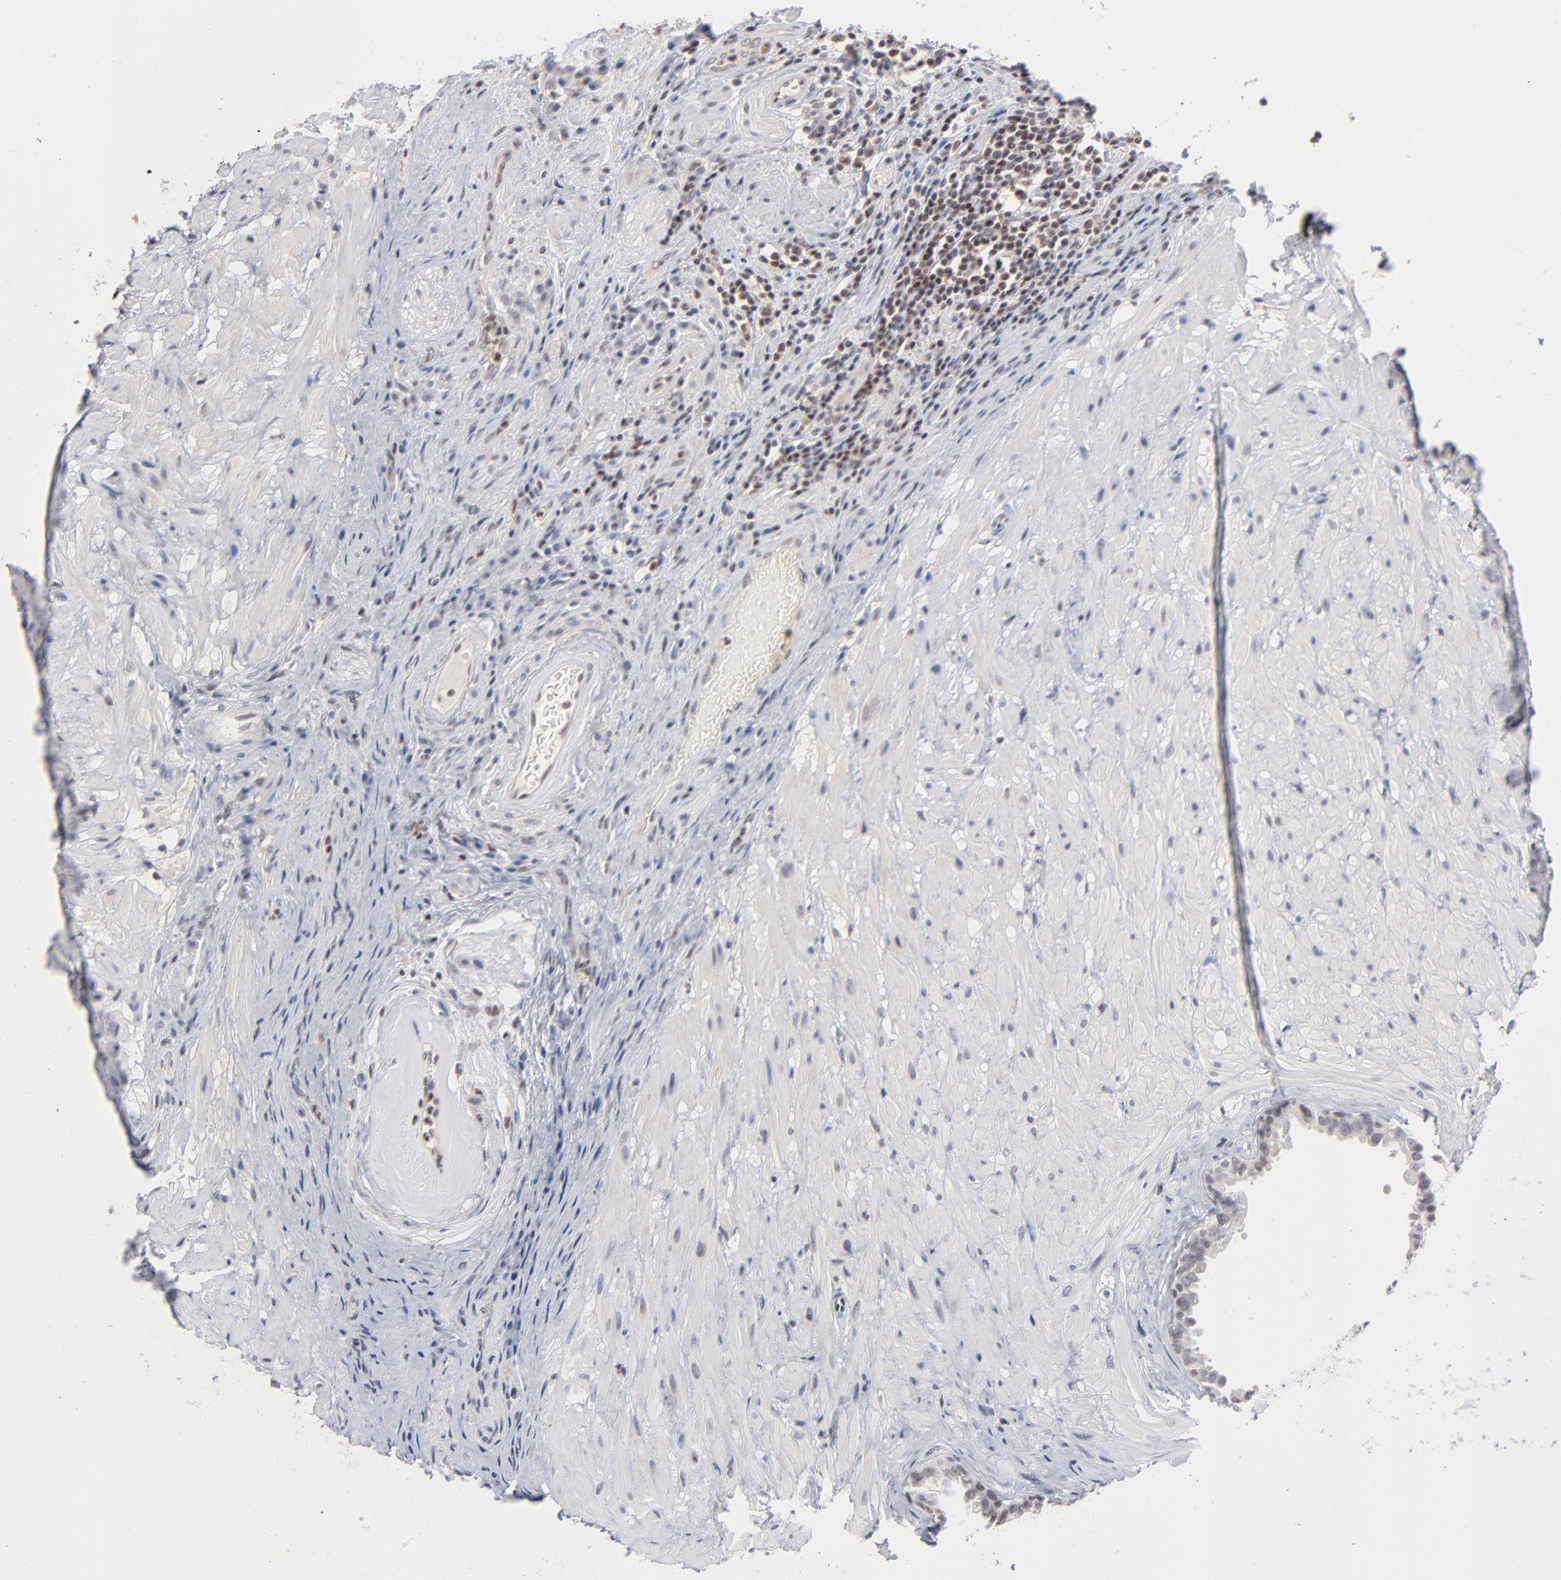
{"staining": {"intensity": "weak", "quantity": "25%-75%", "location": "nuclear"}, "tissue": "seminal vesicle", "cell_type": "Glandular cells", "image_type": "normal", "snomed": [{"axis": "morphology", "description": "Normal tissue, NOS"}, {"axis": "topography", "description": "Seminal veicle"}], "caption": "Approximately 25%-75% of glandular cells in unremarkable seminal vesicle exhibit weak nuclear protein positivity as visualized by brown immunohistochemical staining.", "gene": "MAX", "patient": {"sex": "male", "age": 61}}